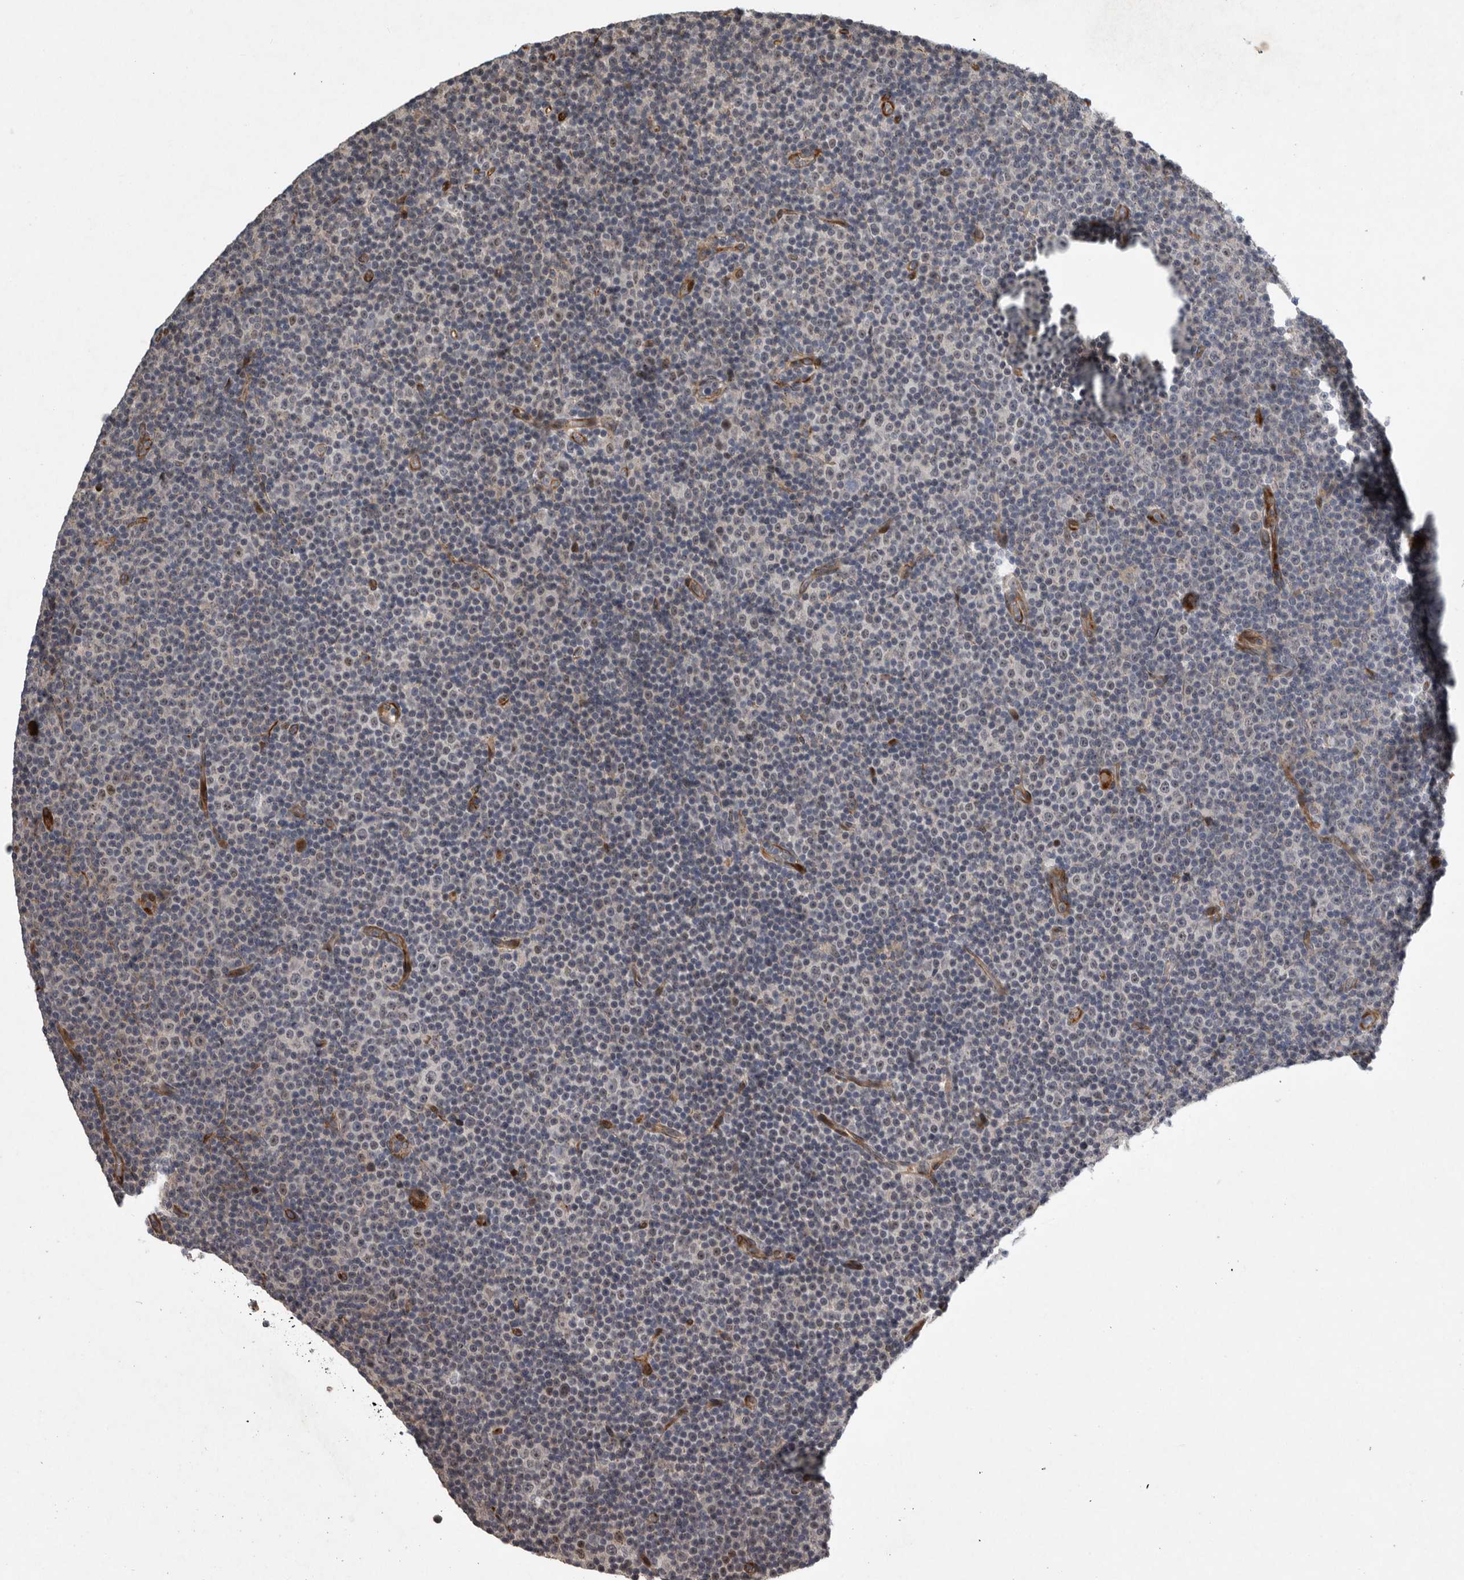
{"staining": {"intensity": "negative", "quantity": "none", "location": "none"}, "tissue": "lymphoma", "cell_type": "Tumor cells", "image_type": "cancer", "snomed": [{"axis": "morphology", "description": "Malignant lymphoma, non-Hodgkin's type, Low grade"}, {"axis": "topography", "description": "Lymph node"}], "caption": "Human malignant lymphoma, non-Hodgkin's type (low-grade) stained for a protein using immunohistochemistry reveals no positivity in tumor cells.", "gene": "MPDZ", "patient": {"sex": "female", "age": 67}}